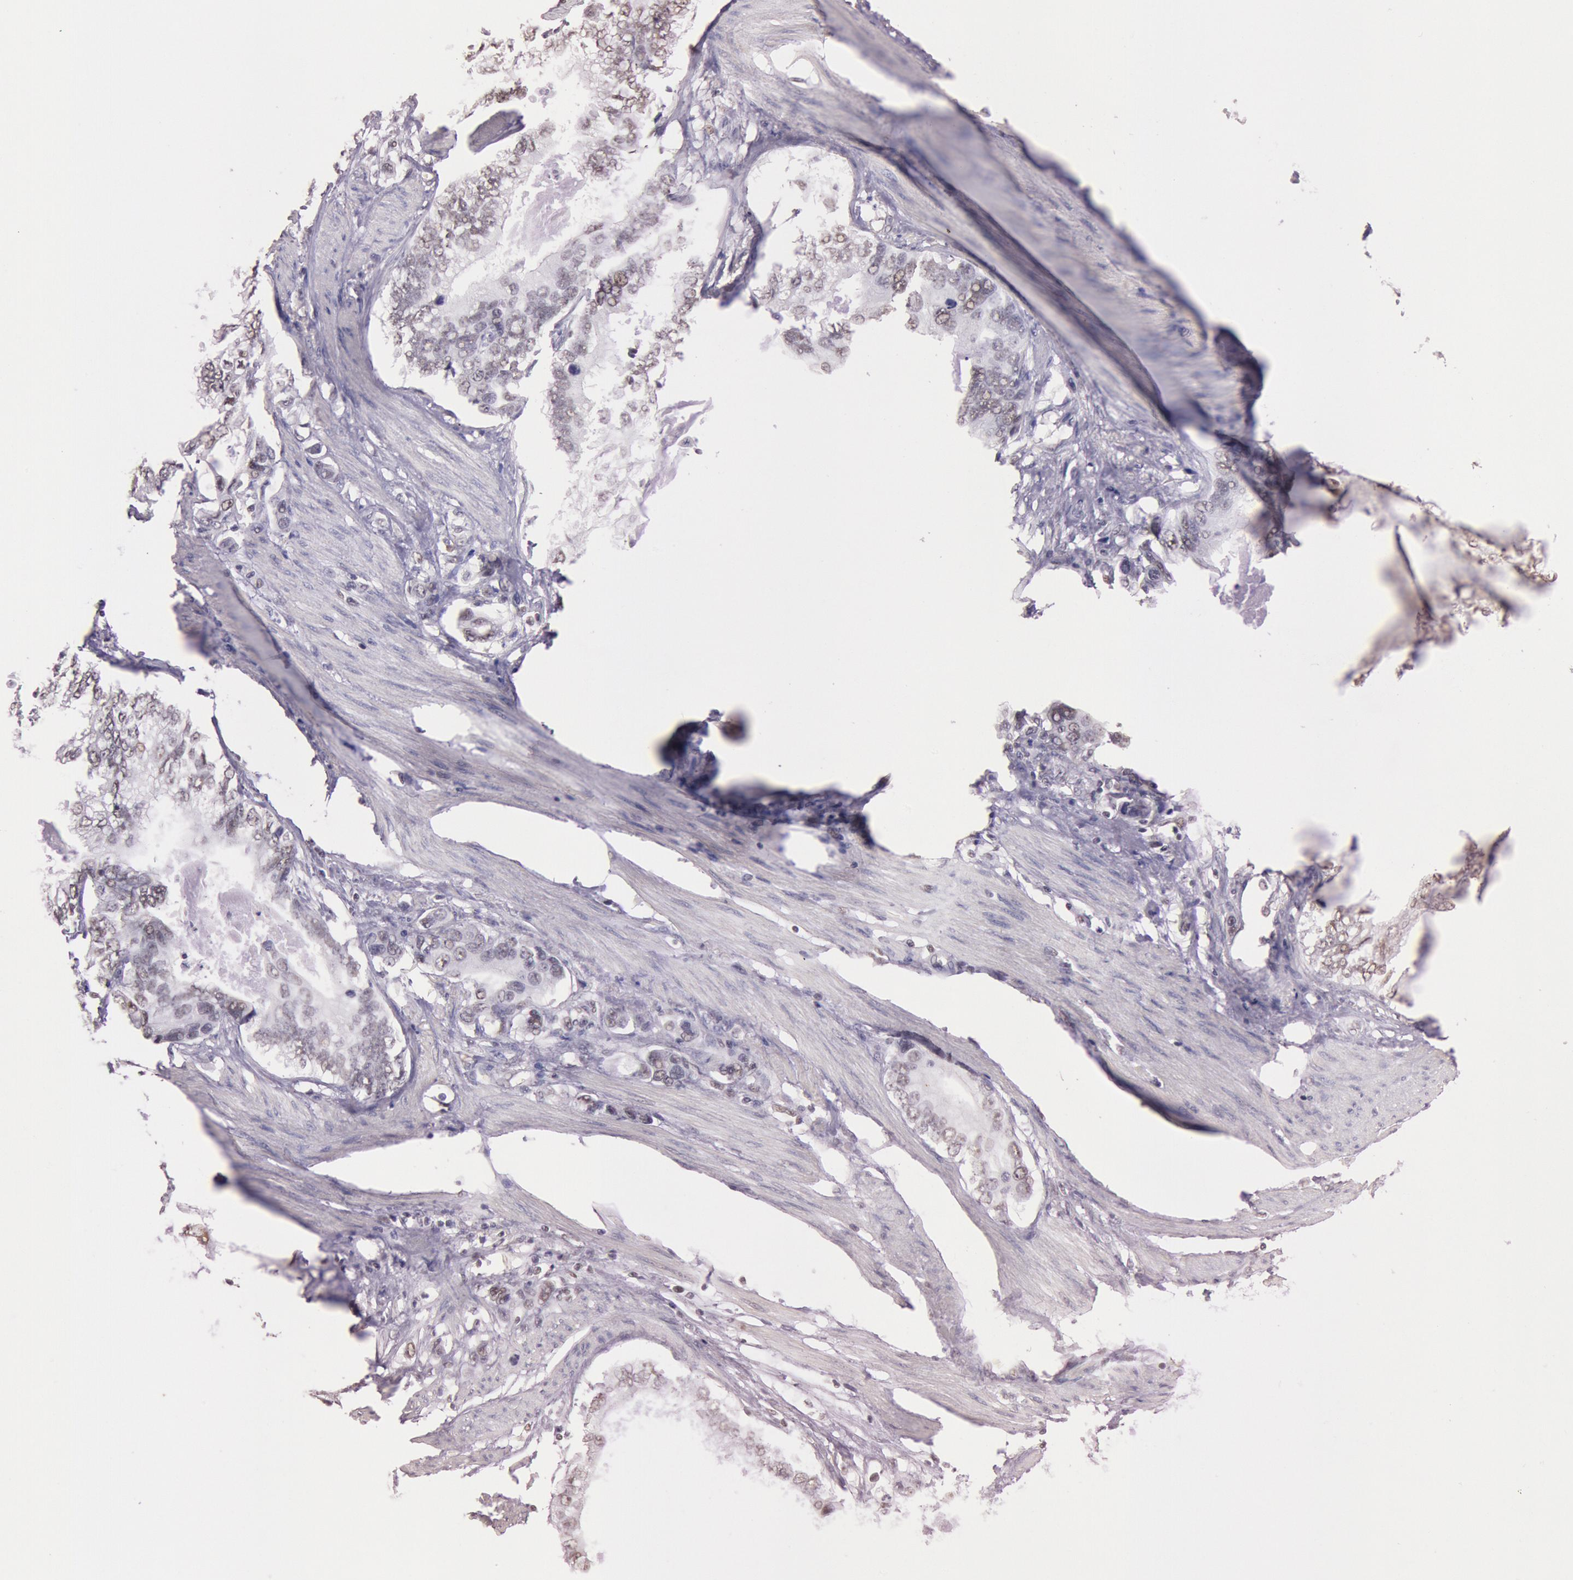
{"staining": {"intensity": "weak", "quantity": "25%-75%", "location": "nuclear"}, "tissue": "stomach cancer", "cell_type": "Tumor cells", "image_type": "cancer", "snomed": [{"axis": "morphology", "description": "Adenocarcinoma, NOS"}, {"axis": "topography", "description": "Pancreas"}, {"axis": "topography", "description": "Stomach, upper"}], "caption": "Immunohistochemistry micrograph of neoplastic tissue: human stomach cancer stained using immunohistochemistry reveals low levels of weak protein expression localized specifically in the nuclear of tumor cells, appearing as a nuclear brown color.", "gene": "TASL", "patient": {"sex": "male", "age": 77}}